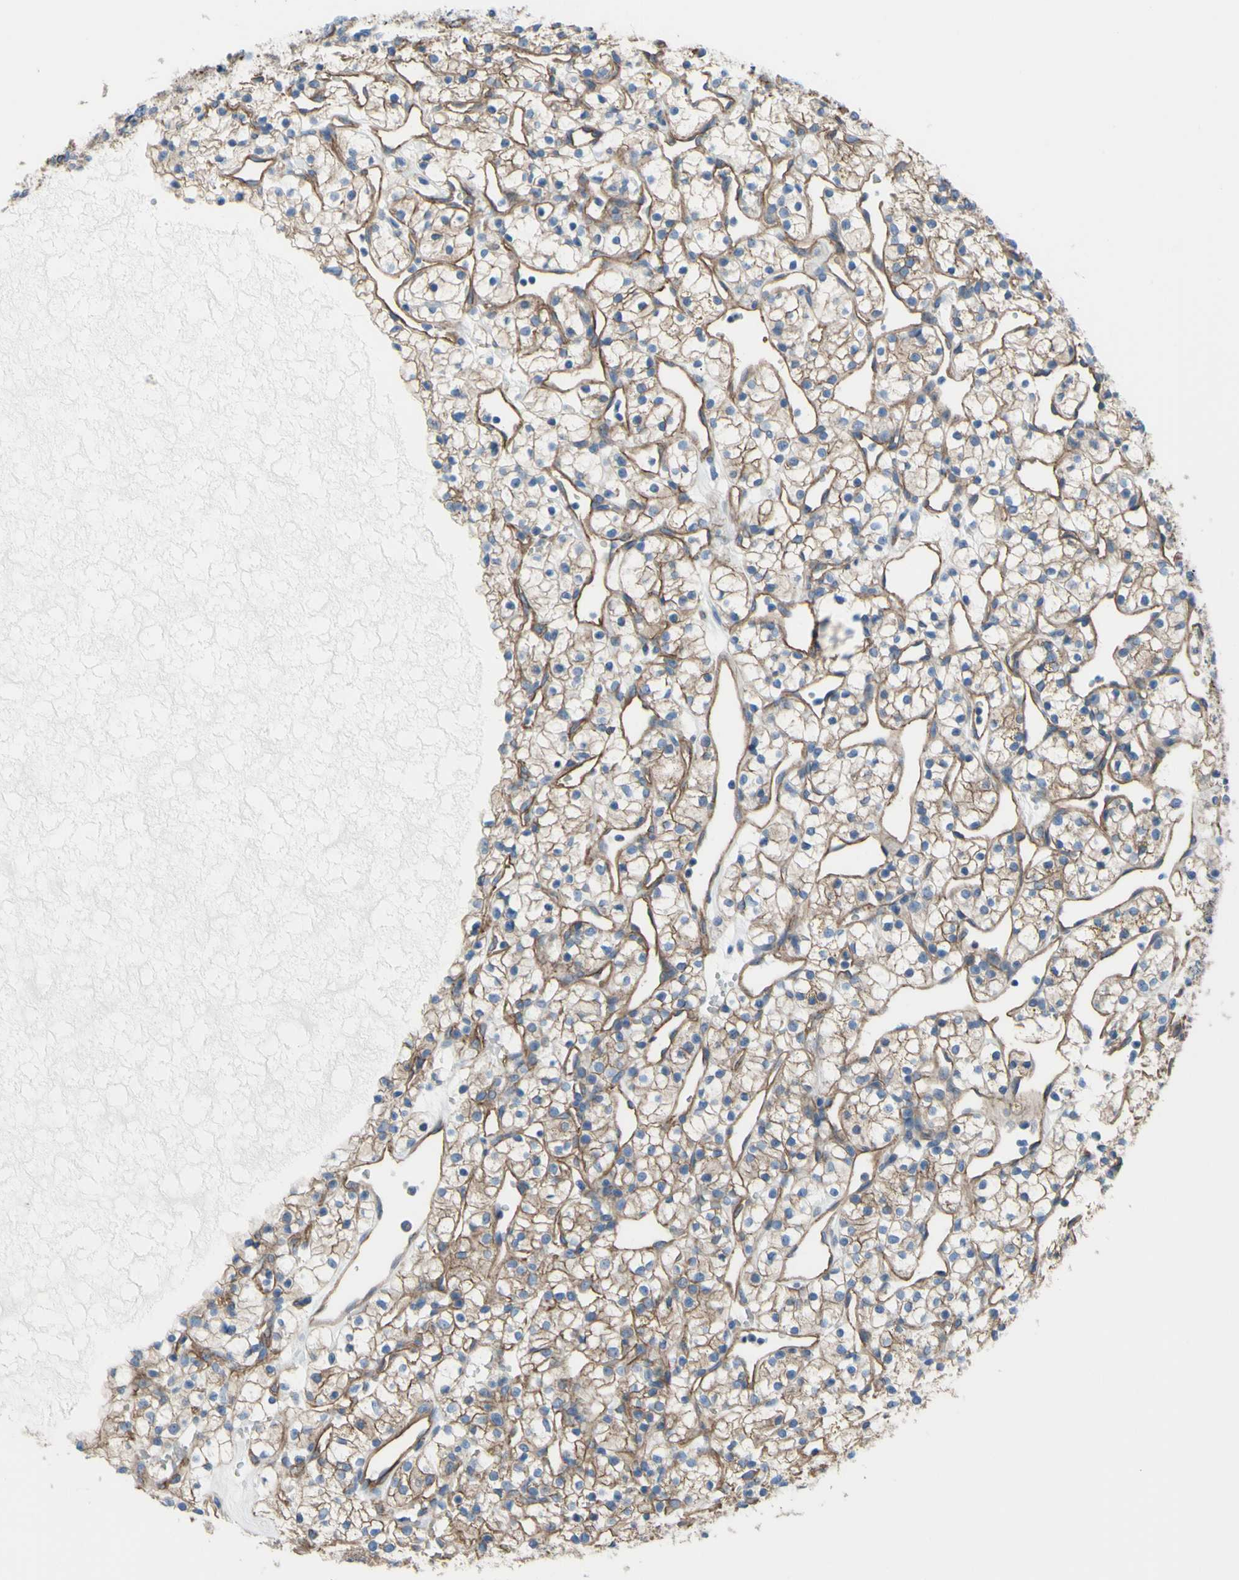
{"staining": {"intensity": "moderate", "quantity": ">75%", "location": "cytoplasmic/membranous"}, "tissue": "renal cancer", "cell_type": "Tumor cells", "image_type": "cancer", "snomed": [{"axis": "morphology", "description": "Adenocarcinoma, NOS"}, {"axis": "topography", "description": "Kidney"}], "caption": "Tumor cells display medium levels of moderate cytoplasmic/membranous expression in about >75% of cells in renal cancer (adenocarcinoma). The protein of interest is stained brown, and the nuclei are stained in blue (DAB IHC with brightfield microscopy, high magnification).", "gene": "TPBG", "patient": {"sex": "female", "age": 60}}